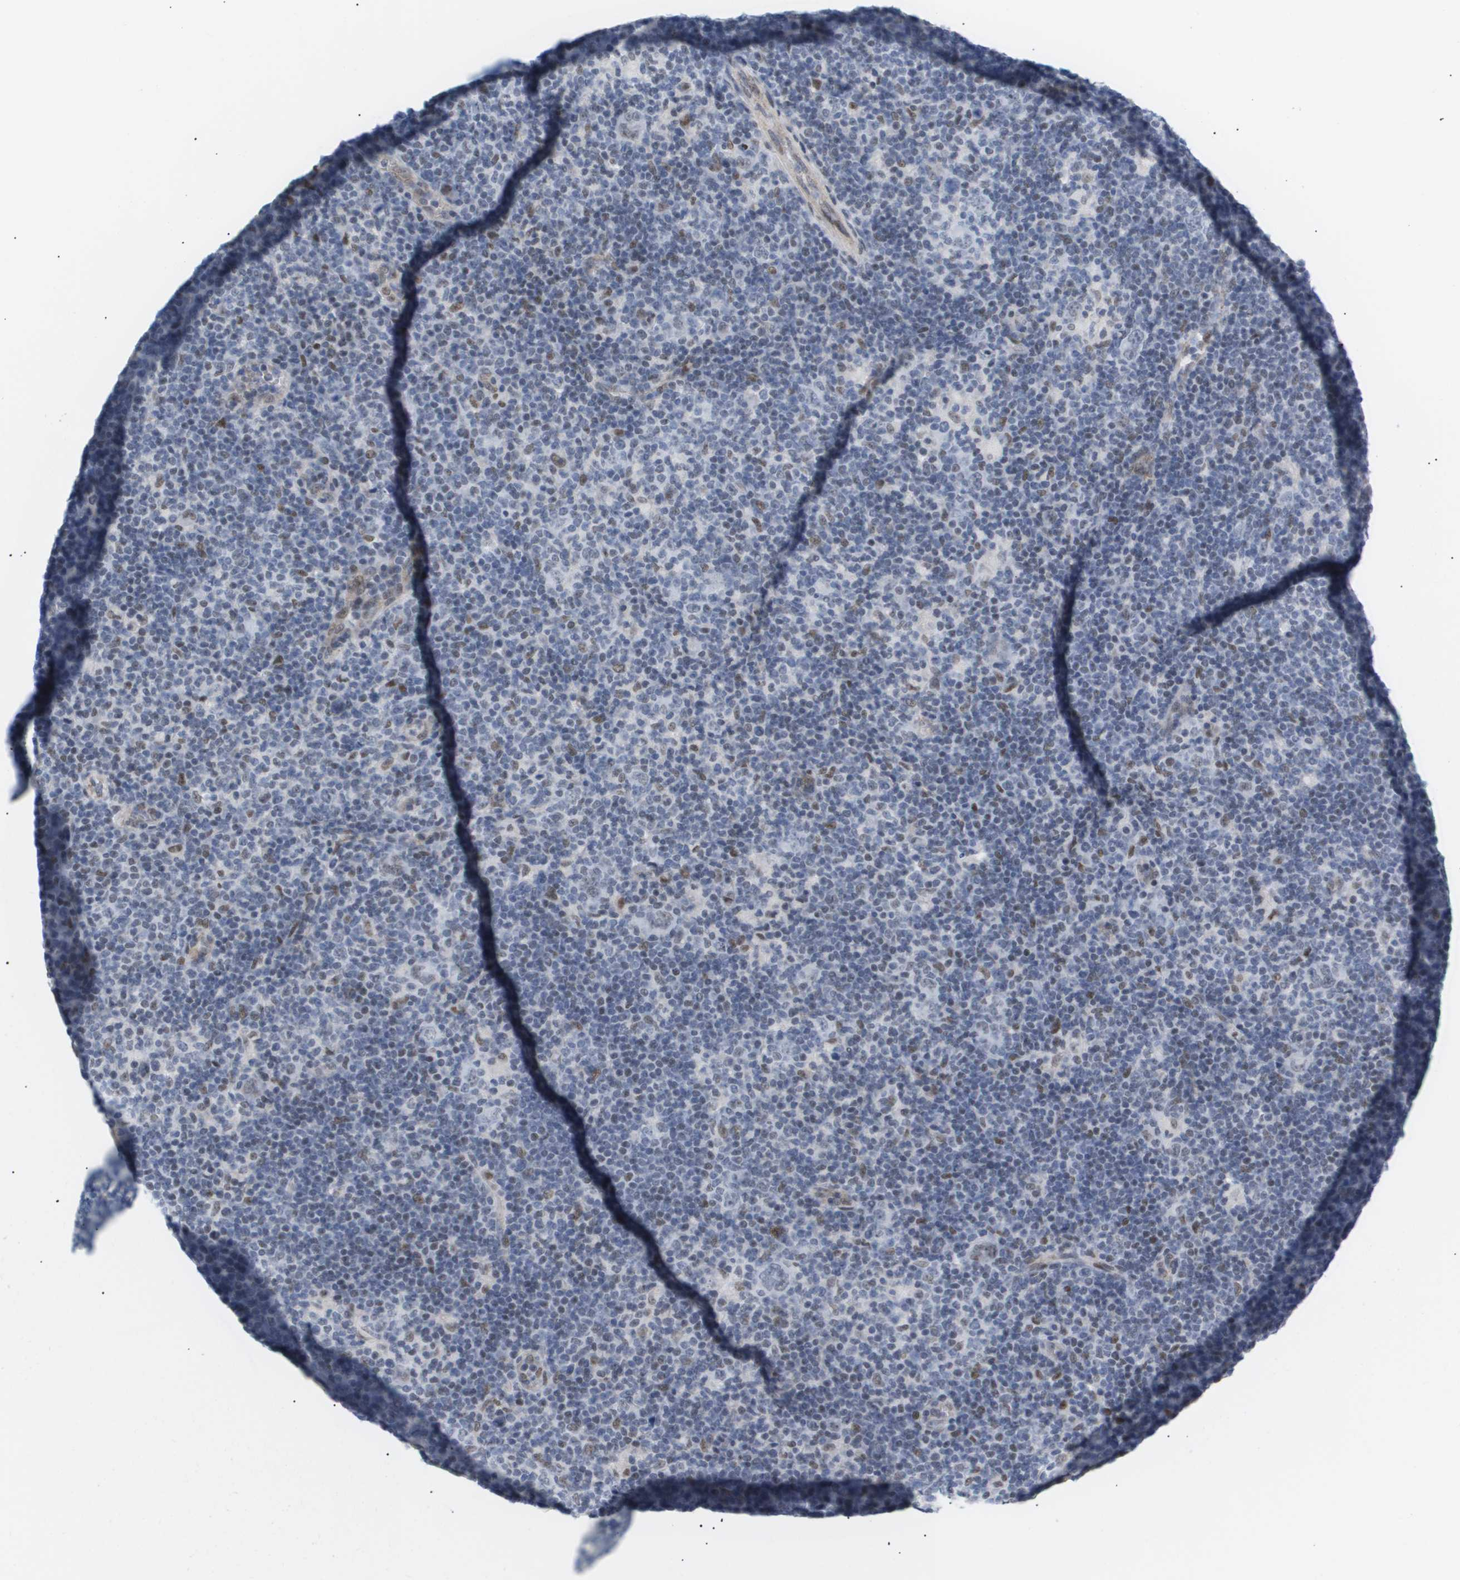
{"staining": {"intensity": "moderate", "quantity": "<25%", "location": "nuclear"}, "tissue": "lymphoma", "cell_type": "Tumor cells", "image_type": "cancer", "snomed": [{"axis": "morphology", "description": "Hodgkin's disease, NOS"}, {"axis": "topography", "description": "Lymph node"}], "caption": "DAB (3,3'-diaminobenzidine) immunohistochemical staining of lymphoma exhibits moderate nuclear protein expression in approximately <25% of tumor cells. (IHC, brightfield microscopy, high magnification).", "gene": "PPARD", "patient": {"sex": "female", "age": 57}}